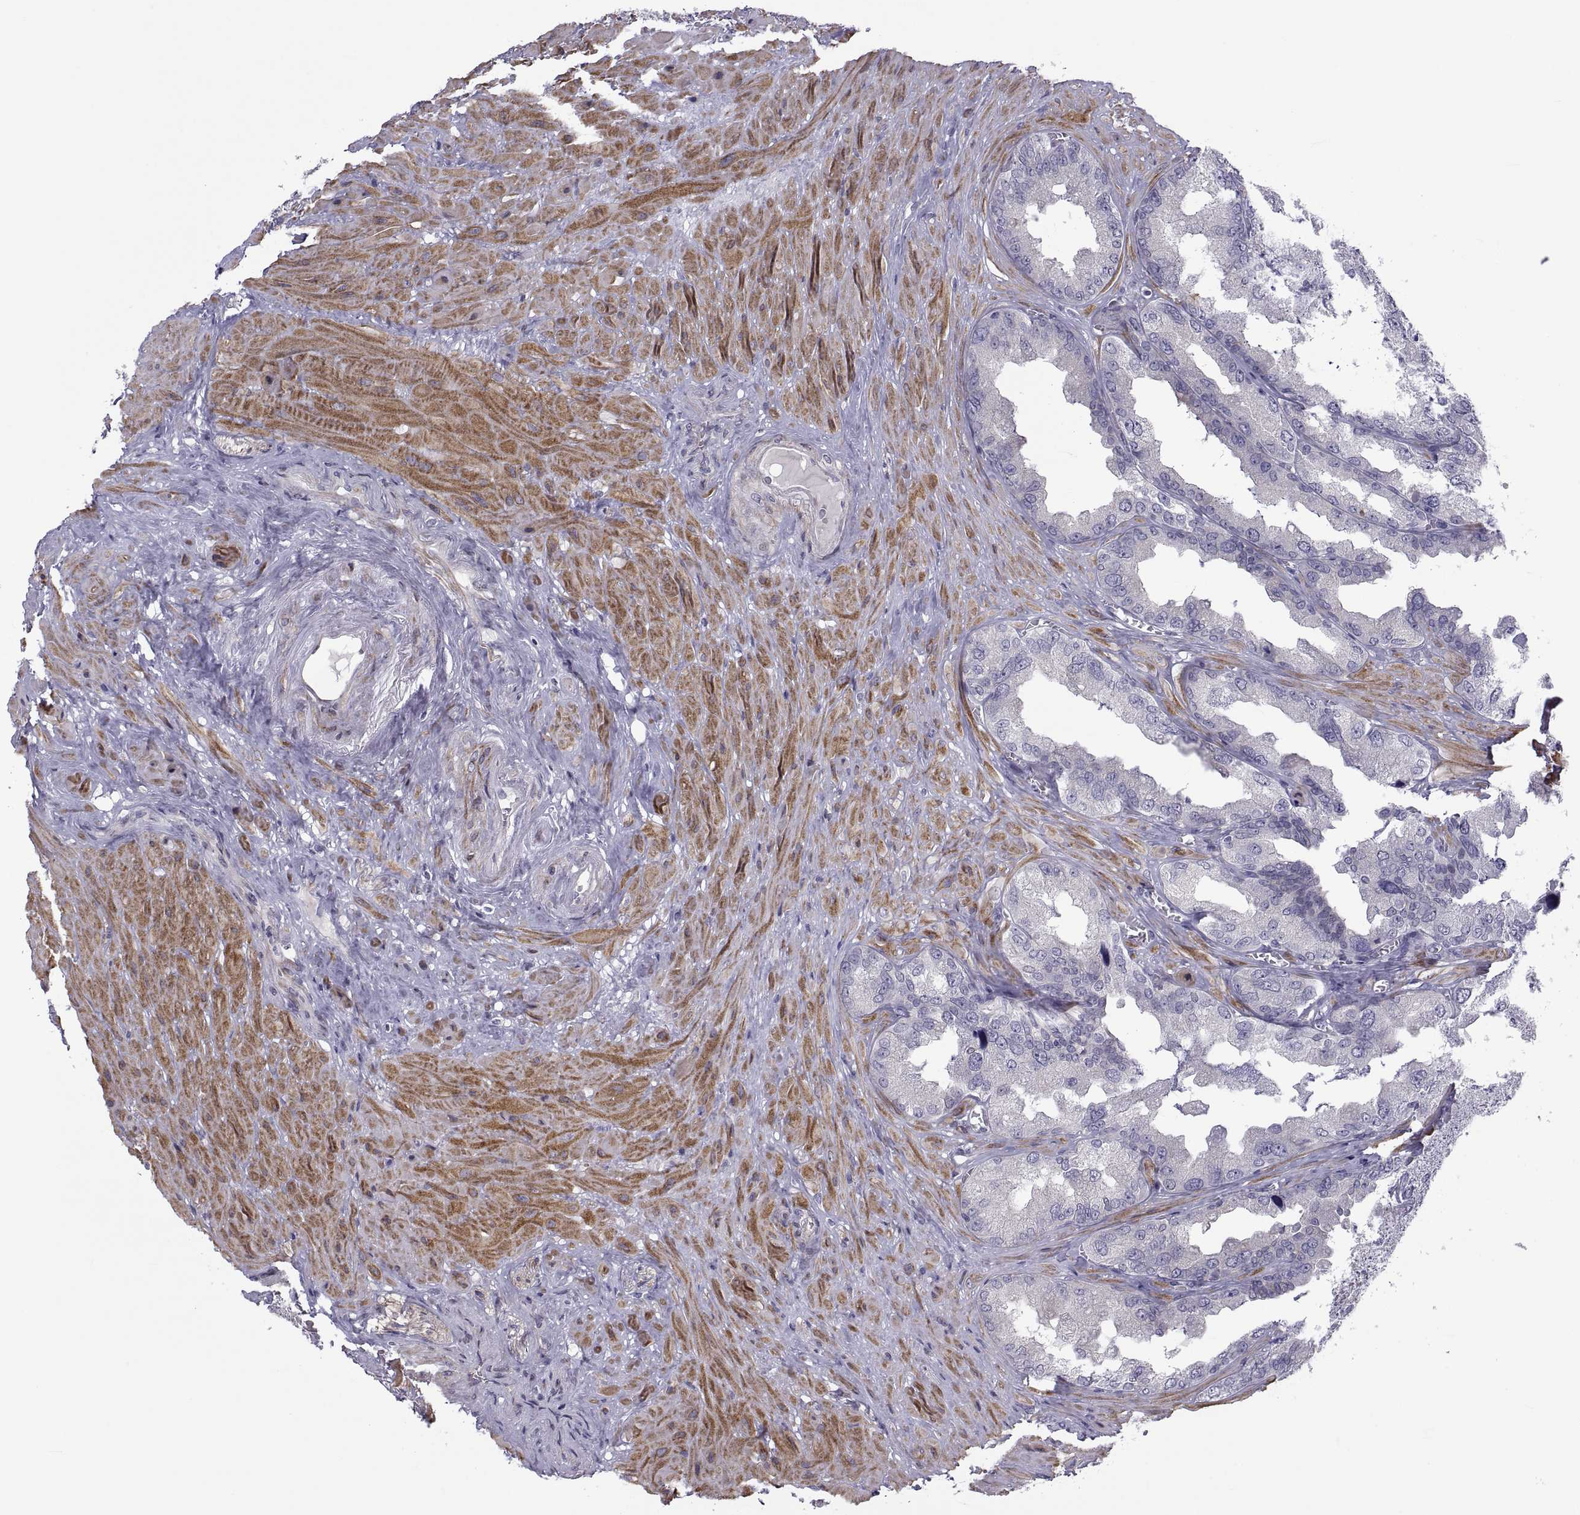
{"staining": {"intensity": "weak", "quantity": "<25%", "location": "cytoplasmic/membranous"}, "tissue": "seminal vesicle", "cell_type": "Glandular cells", "image_type": "normal", "snomed": [{"axis": "morphology", "description": "Normal tissue, NOS"}, {"axis": "topography", "description": "Seminal veicle"}], "caption": "The micrograph exhibits no significant staining in glandular cells of seminal vesicle. (Brightfield microscopy of DAB (3,3'-diaminobenzidine) immunohistochemistry at high magnification).", "gene": "TMEM158", "patient": {"sex": "male", "age": 72}}